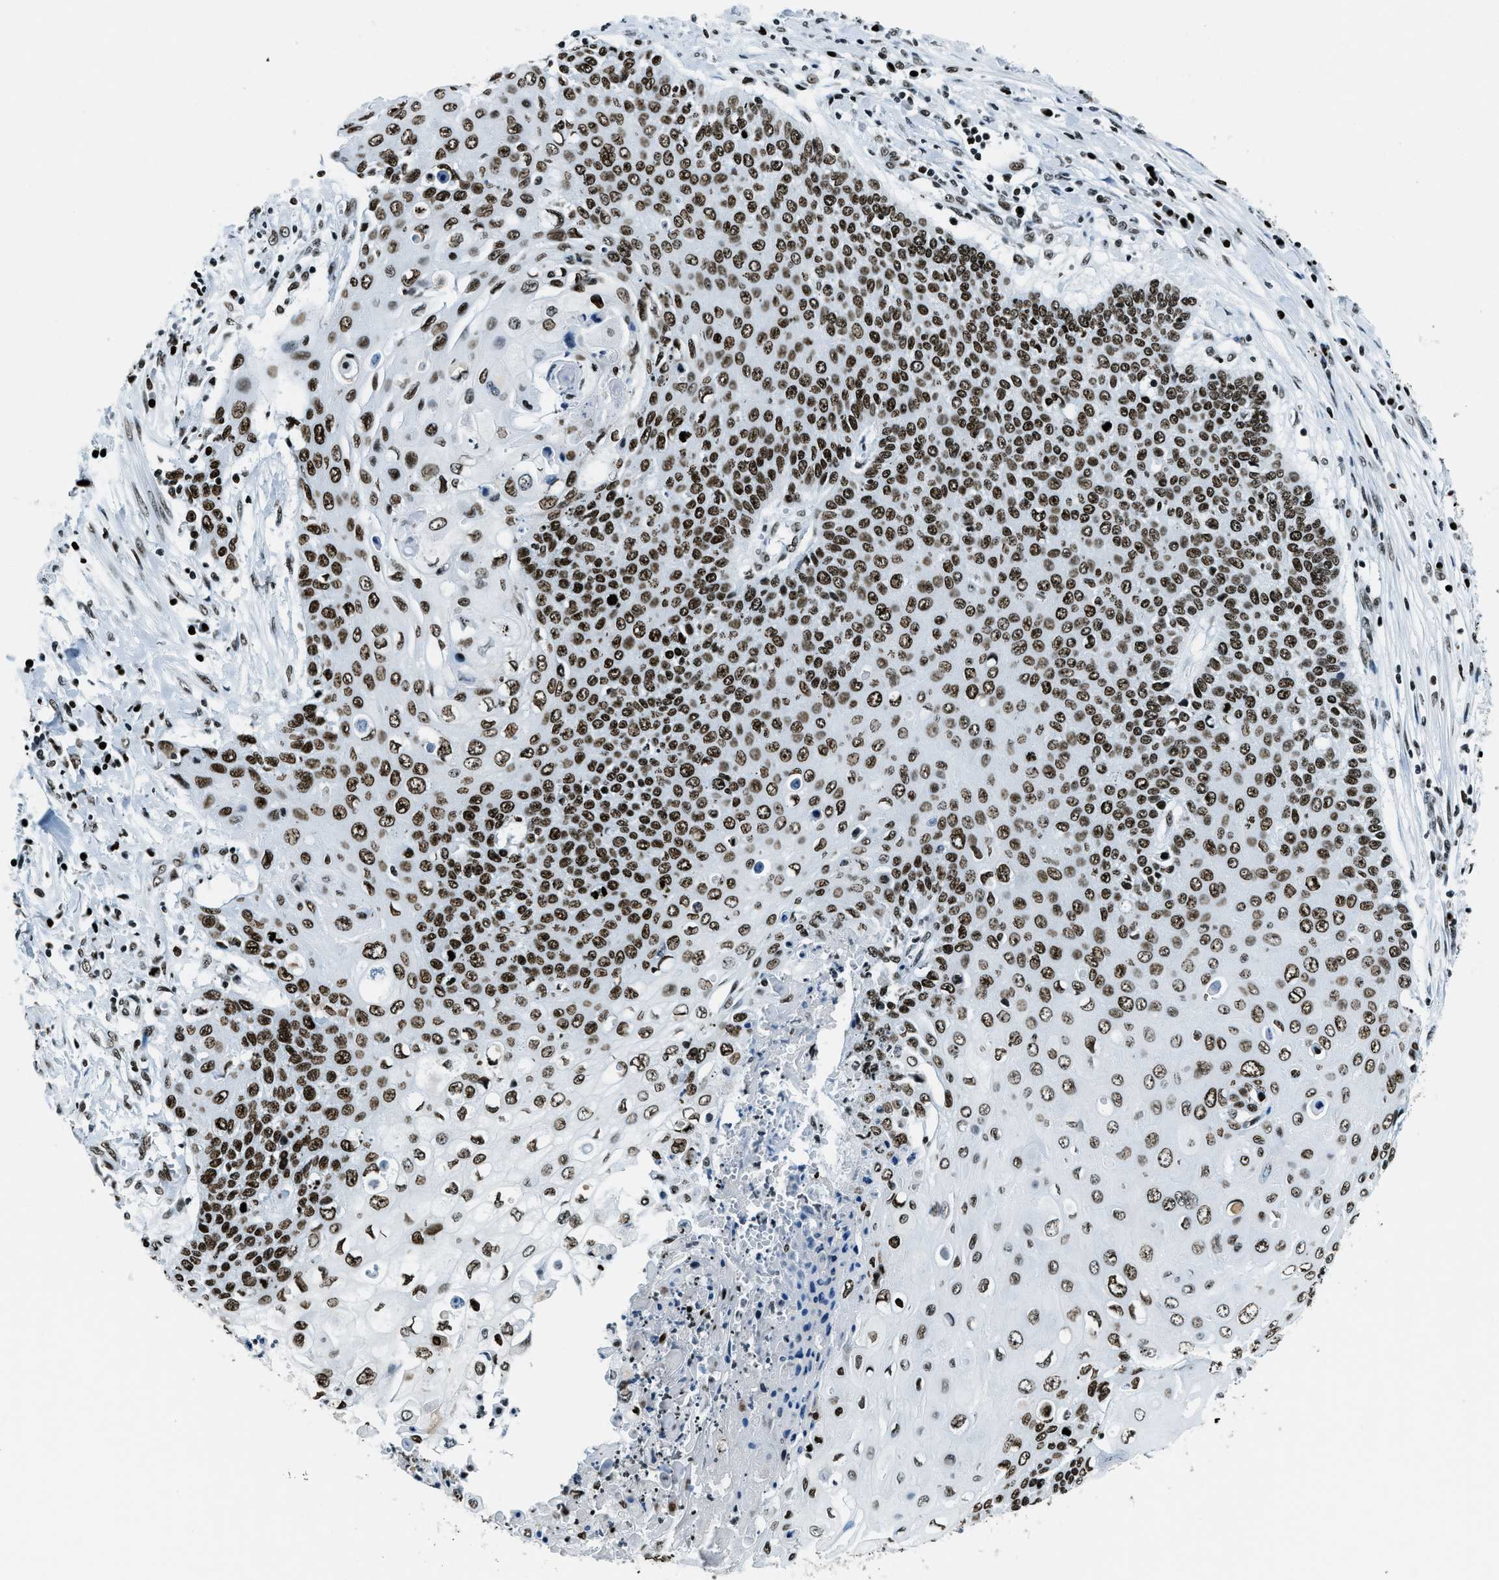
{"staining": {"intensity": "strong", "quantity": ">75%", "location": "nuclear"}, "tissue": "cervical cancer", "cell_type": "Tumor cells", "image_type": "cancer", "snomed": [{"axis": "morphology", "description": "Squamous cell carcinoma, NOS"}, {"axis": "topography", "description": "Cervix"}], "caption": "IHC image of neoplastic tissue: human cervical cancer stained using IHC shows high levels of strong protein expression localized specifically in the nuclear of tumor cells, appearing as a nuclear brown color.", "gene": "TOP1", "patient": {"sex": "female", "age": 39}}